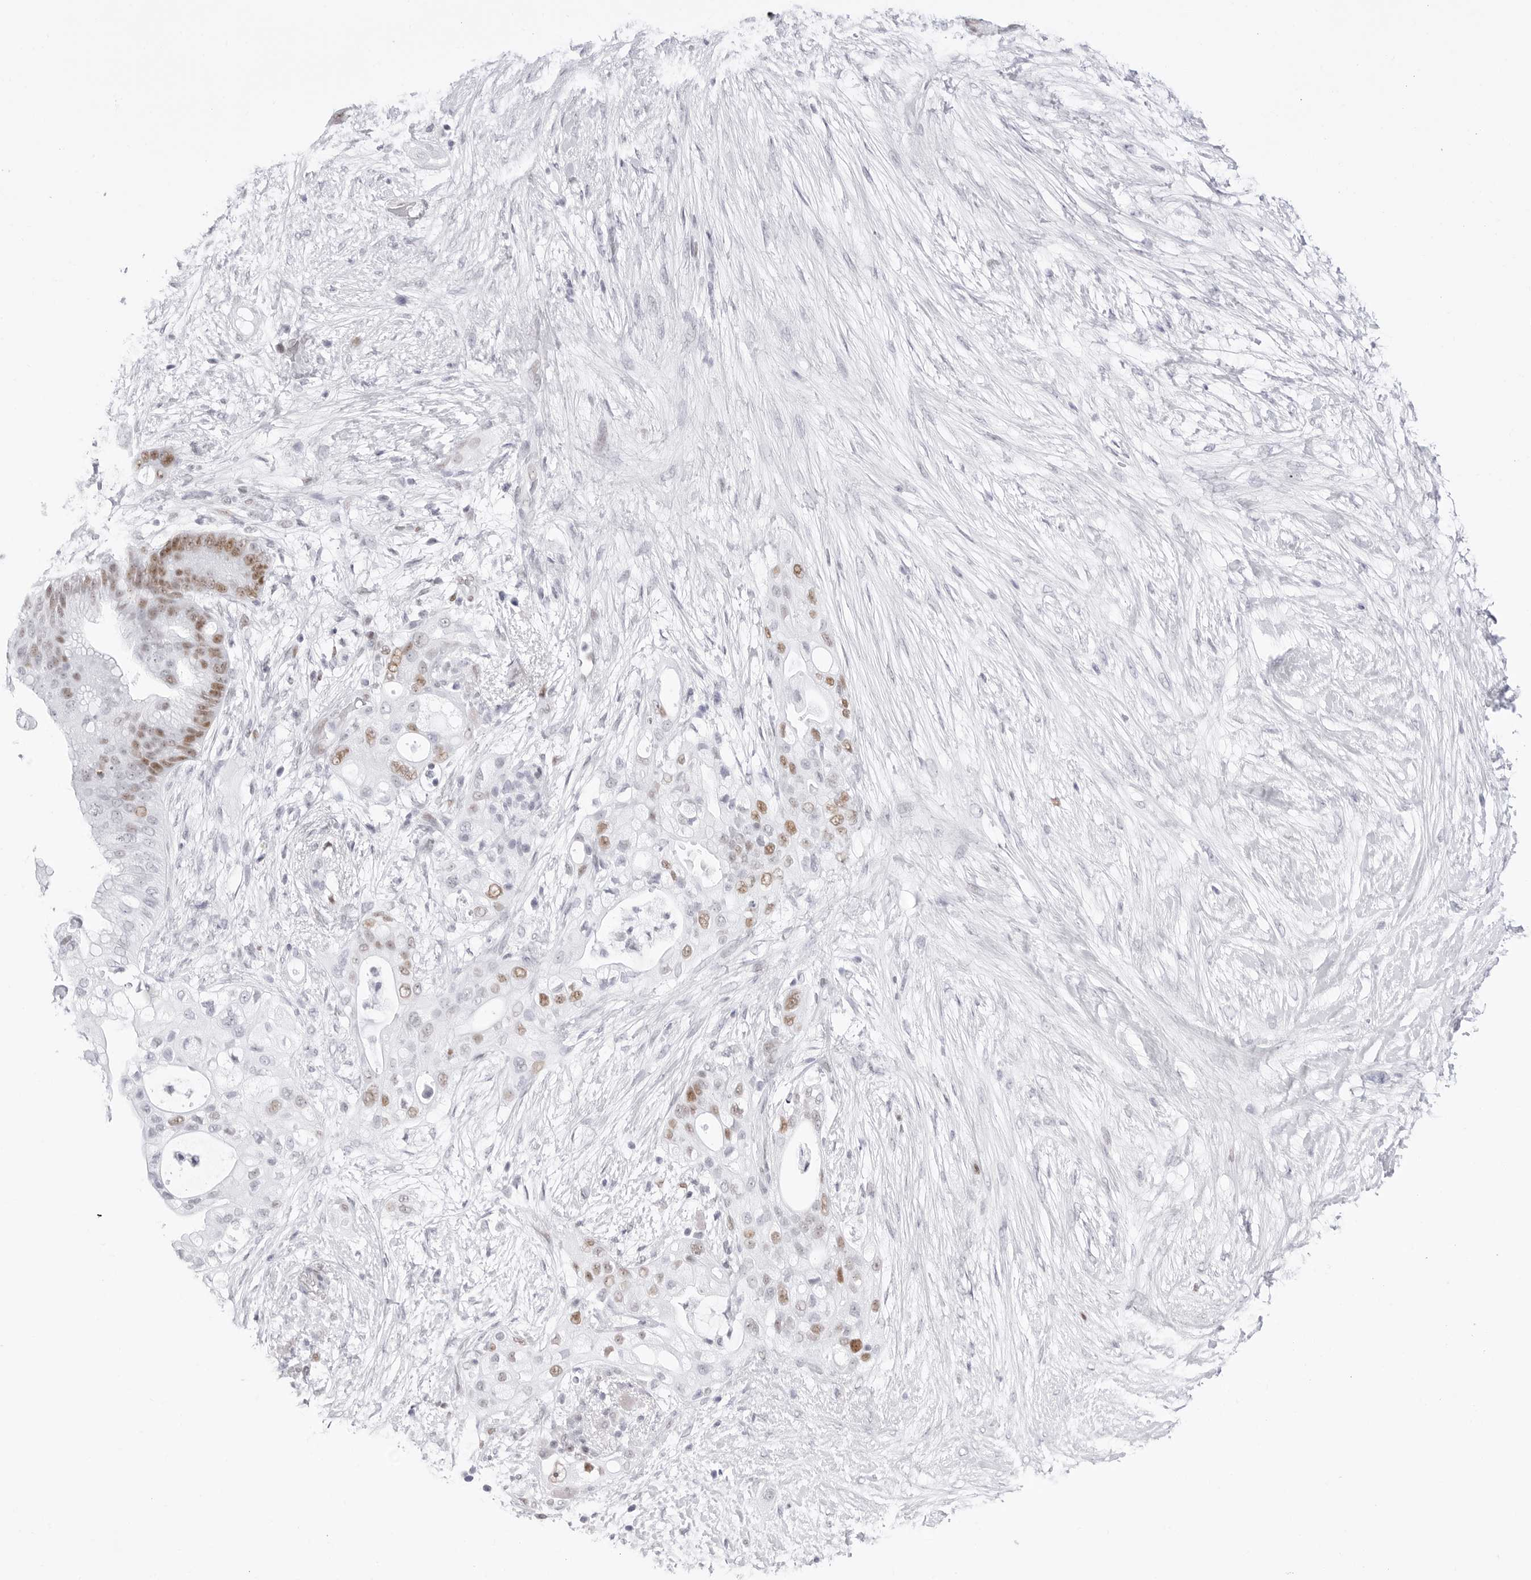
{"staining": {"intensity": "moderate", "quantity": "25%-75%", "location": "nuclear"}, "tissue": "pancreatic cancer", "cell_type": "Tumor cells", "image_type": "cancer", "snomed": [{"axis": "morphology", "description": "Adenocarcinoma, NOS"}, {"axis": "topography", "description": "Pancreas"}], "caption": "Immunohistochemical staining of pancreatic cancer (adenocarcinoma) reveals moderate nuclear protein staining in about 25%-75% of tumor cells. Using DAB (3,3'-diaminobenzidine) (brown) and hematoxylin (blue) stains, captured at high magnification using brightfield microscopy.", "gene": "NASP", "patient": {"sex": "male", "age": 53}}